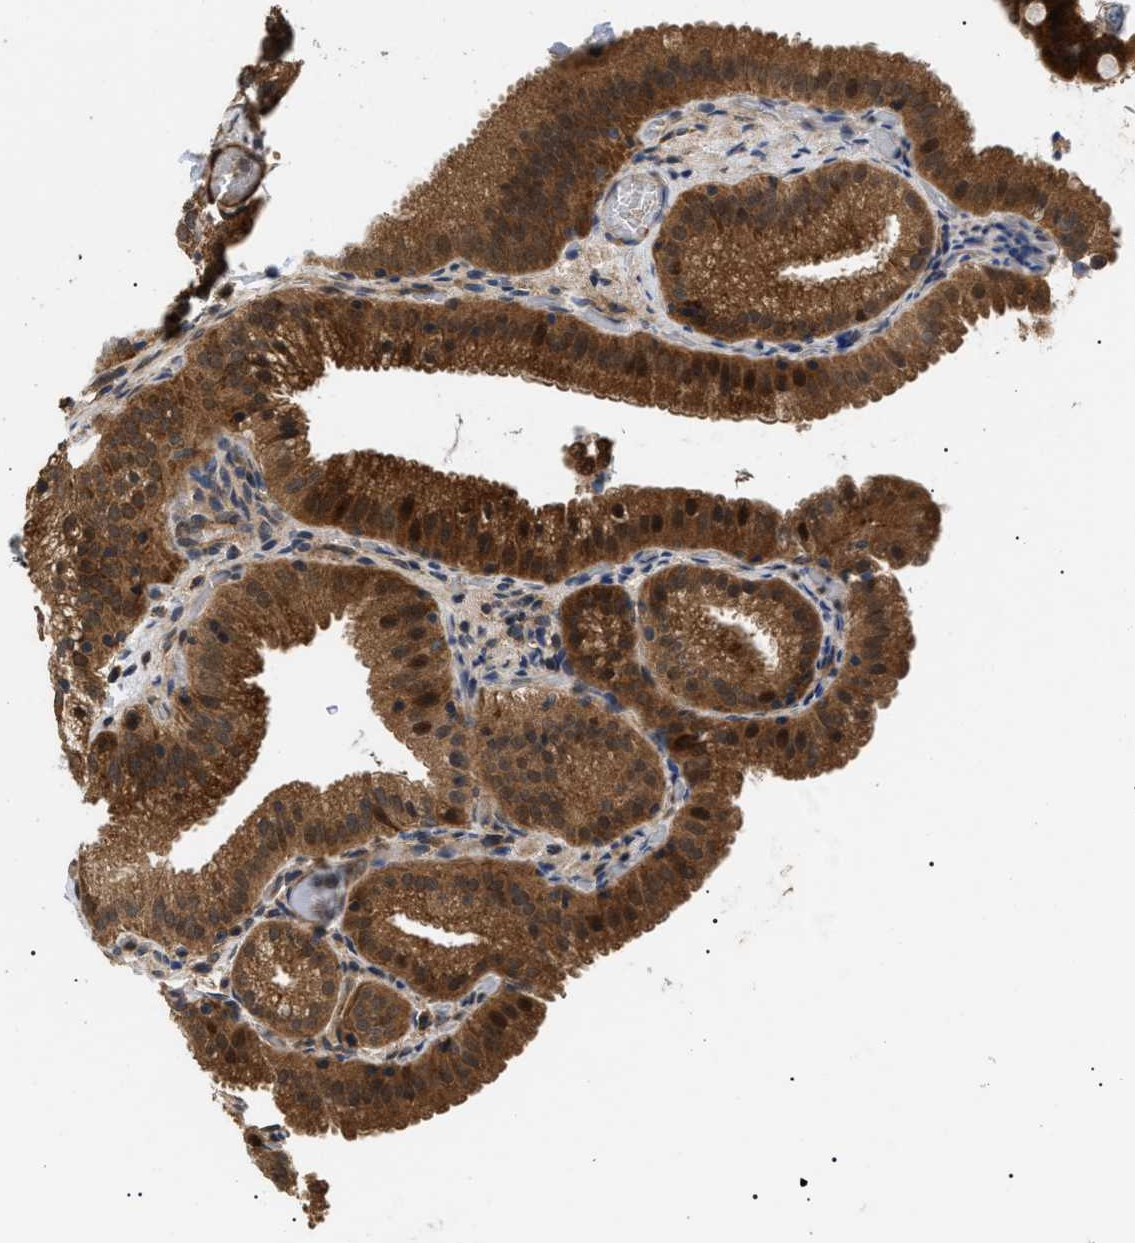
{"staining": {"intensity": "strong", "quantity": ">75%", "location": "cytoplasmic/membranous,nuclear"}, "tissue": "gallbladder", "cell_type": "Glandular cells", "image_type": "normal", "snomed": [{"axis": "morphology", "description": "Normal tissue, NOS"}, {"axis": "topography", "description": "Gallbladder"}], "caption": "Glandular cells display high levels of strong cytoplasmic/membranous,nuclear positivity in approximately >75% of cells in benign human gallbladder.", "gene": "ASTL", "patient": {"sex": "male", "age": 54}}